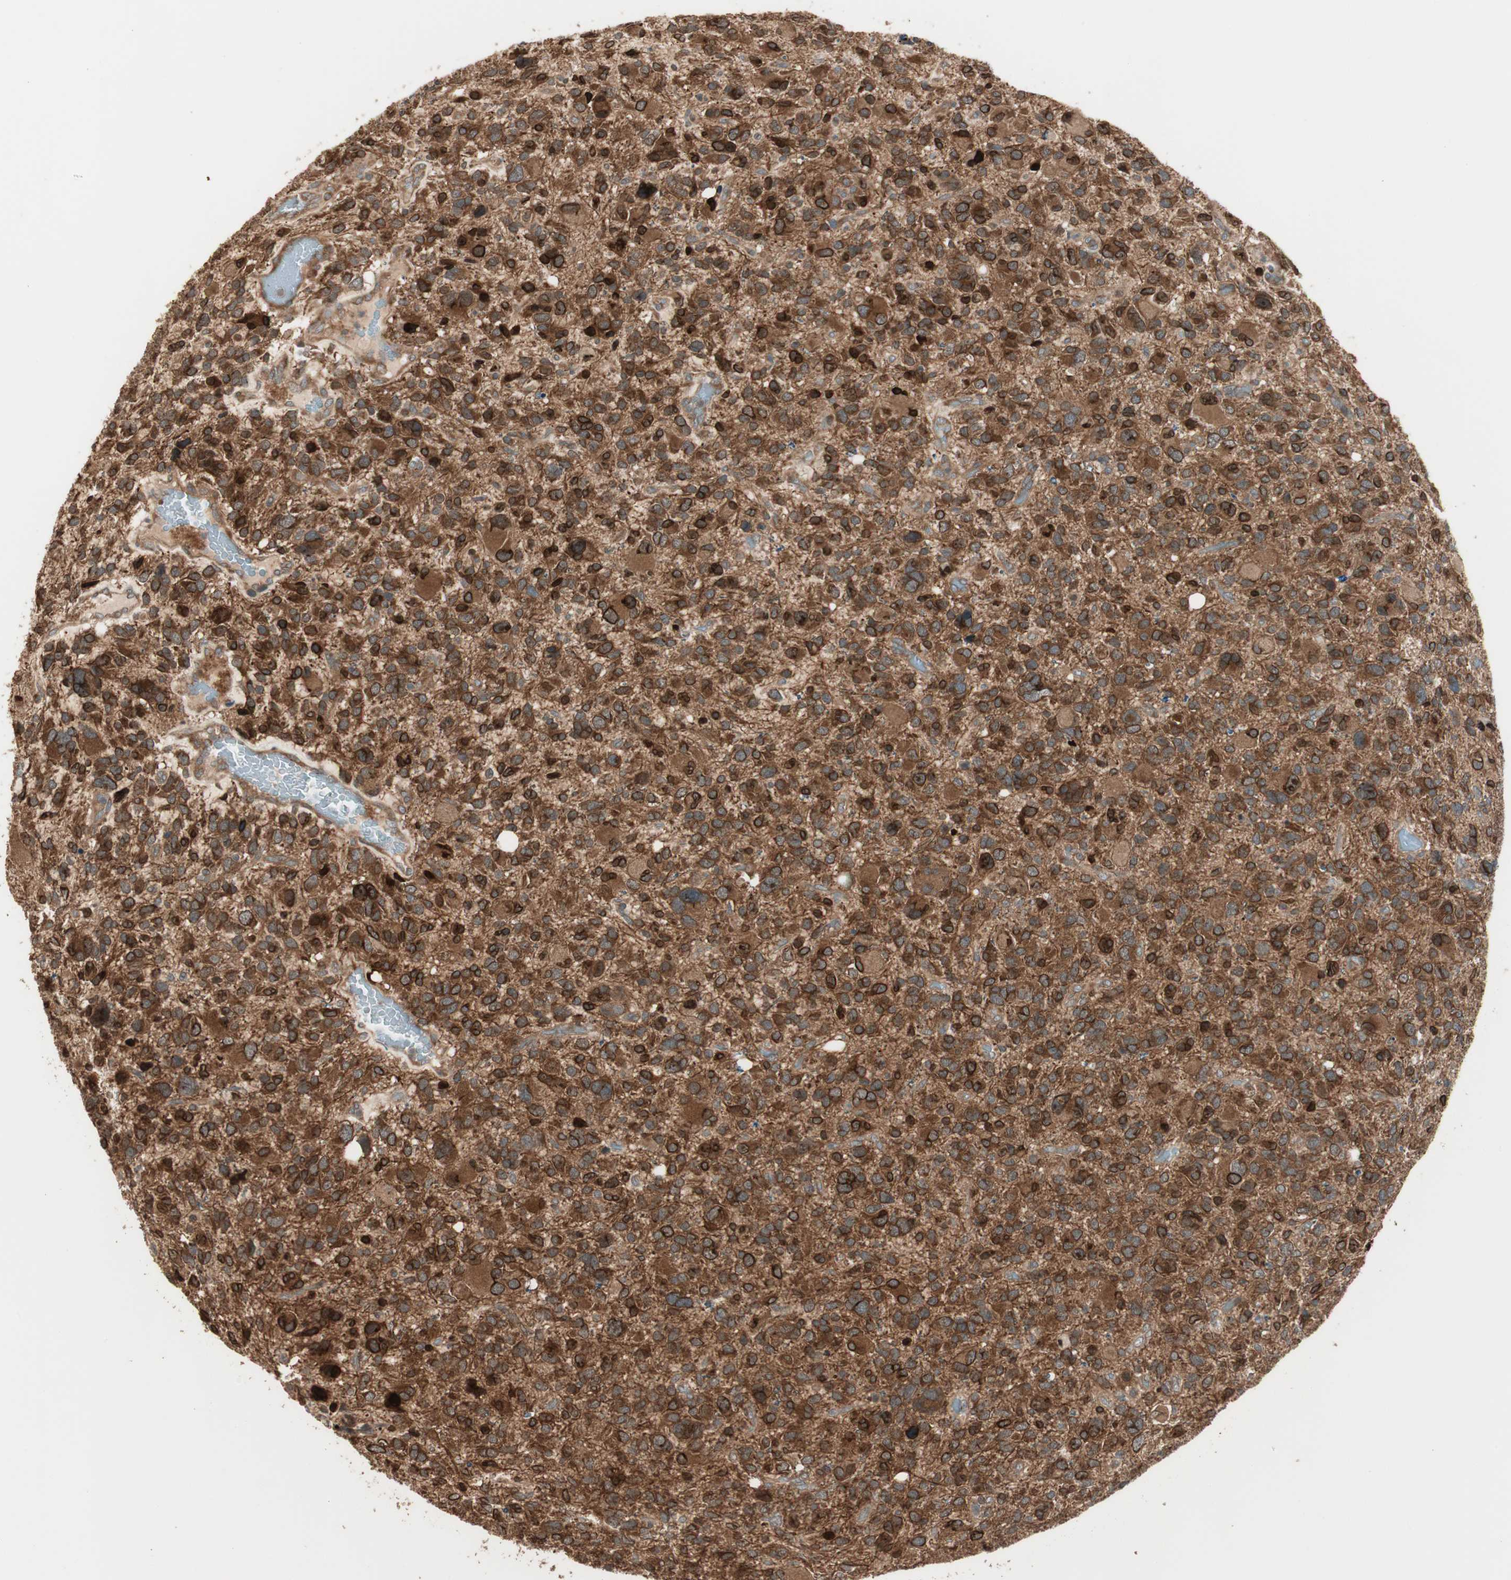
{"staining": {"intensity": "strong", "quantity": ">75%", "location": "cytoplasmic/membranous"}, "tissue": "glioma", "cell_type": "Tumor cells", "image_type": "cancer", "snomed": [{"axis": "morphology", "description": "Glioma, malignant, High grade"}, {"axis": "topography", "description": "Brain"}], "caption": "Immunohistochemistry (IHC) histopathology image of glioma stained for a protein (brown), which exhibits high levels of strong cytoplasmic/membranous positivity in about >75% of tumor cells.", "gene": "CNOT4", "patient": {"sex": "male", "age": 48}}